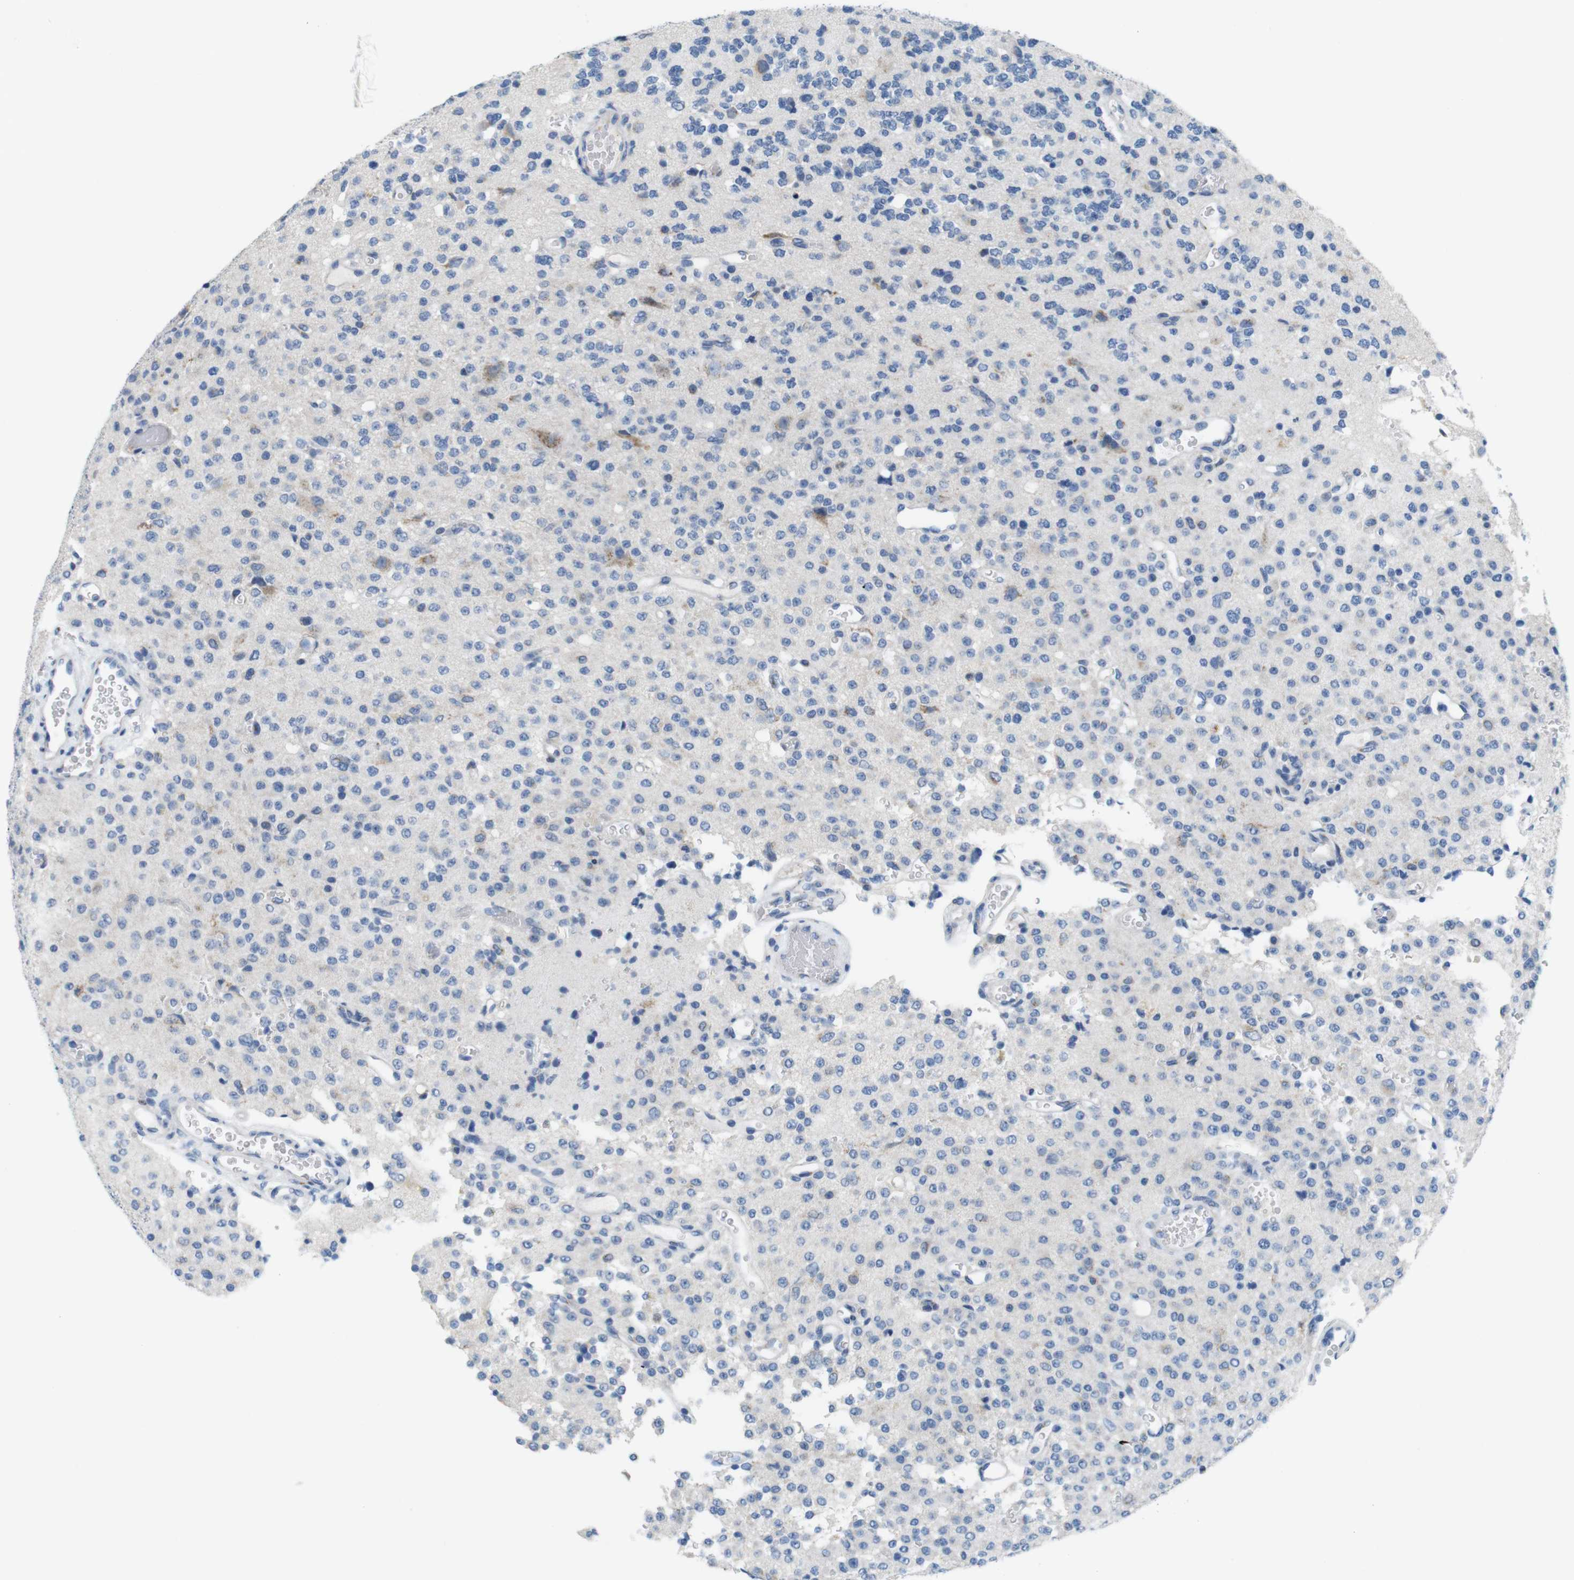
{"staining": {"intensity": "moderate", "quantity": "<25%", "location": "cytoplasmic/membranous"}, "tissue": "glioma", "cell_type": "Tumor cells", "image_type": "cancer", "snomed": [{"axis": "morphology", "description": "Glioma, malignant, Low grade"}, {"axis": "topography", "description": "Brain"}], "caption": "High-magnification brightfield microscopy of glioma stained with DAB (3,3'-diaminobenzidine) (brown) and counterstained with hematoxylin (blue). tumor cells exhibit moderate cytoplasmic/membranous expression is present in about<25% of cells.", "gene": "GOLGA2", "patient": {"sex": "male", "age": 38}}